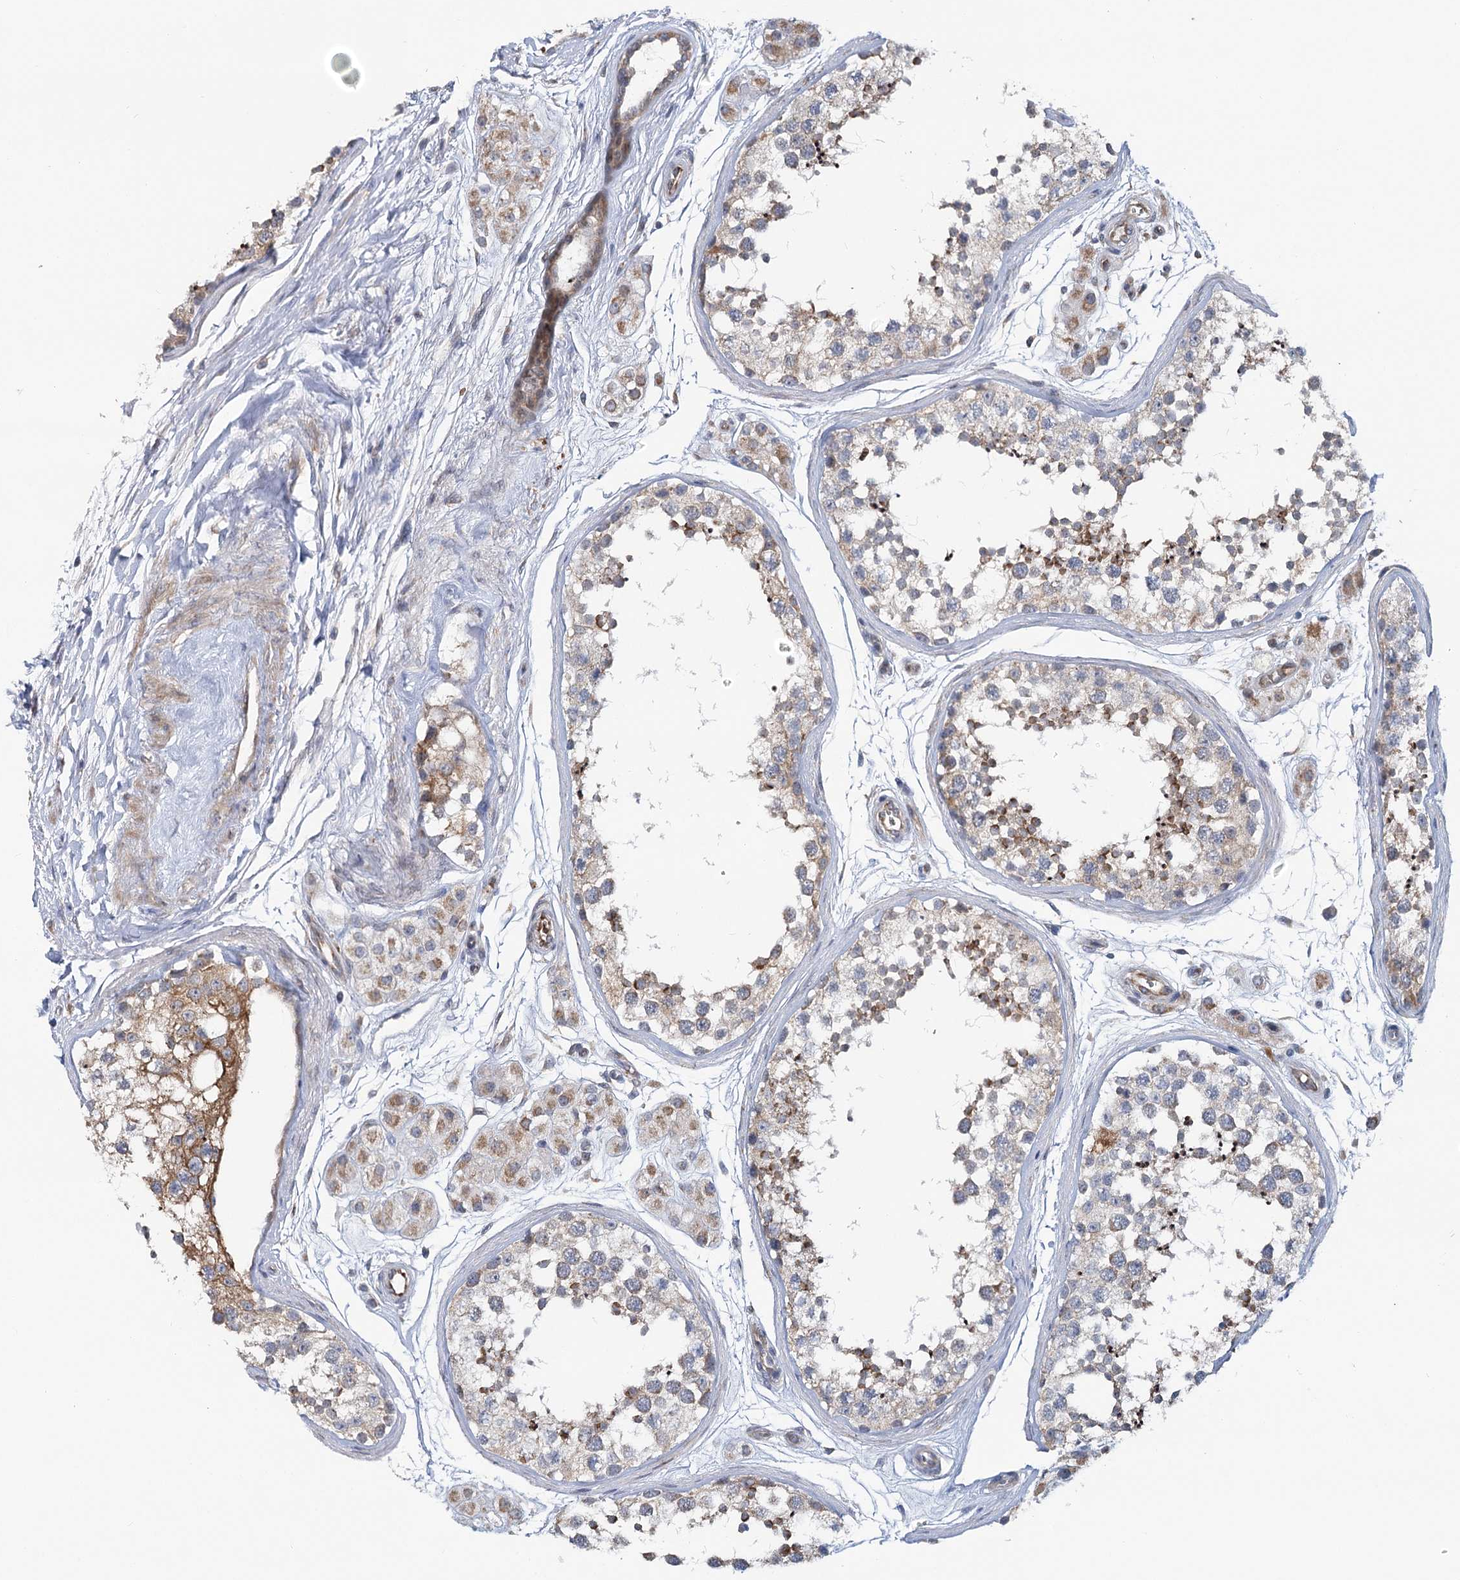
{"staining": {"intensity": "moderate", "quantity": "<25%", "location": "cytoplasmic/membranous"}, "tissue": "testis", "cell_type": "Cells in seminiferous ducts", "image_type": "normal", "snomed": [{"axis": "morphology", "description": "Normal tissue, NOS"}, {"axis": "topography", "description": "Testis"}], "caption": "DAB (3,3'-diaminobenzidine) immunohistochemical staining of normal testis demonstrates moderate cytoplasmic/membranous protein staining in about <25% of cells in seminiferous ducts. (Stains: DAB (3,3'-diaminobenzidine) in brown, nuclei in blue, Microscopy: brightfield microscopy at high magnification).", "gene": "CIB4", "patient": {"sex": "male", "age": 56}}